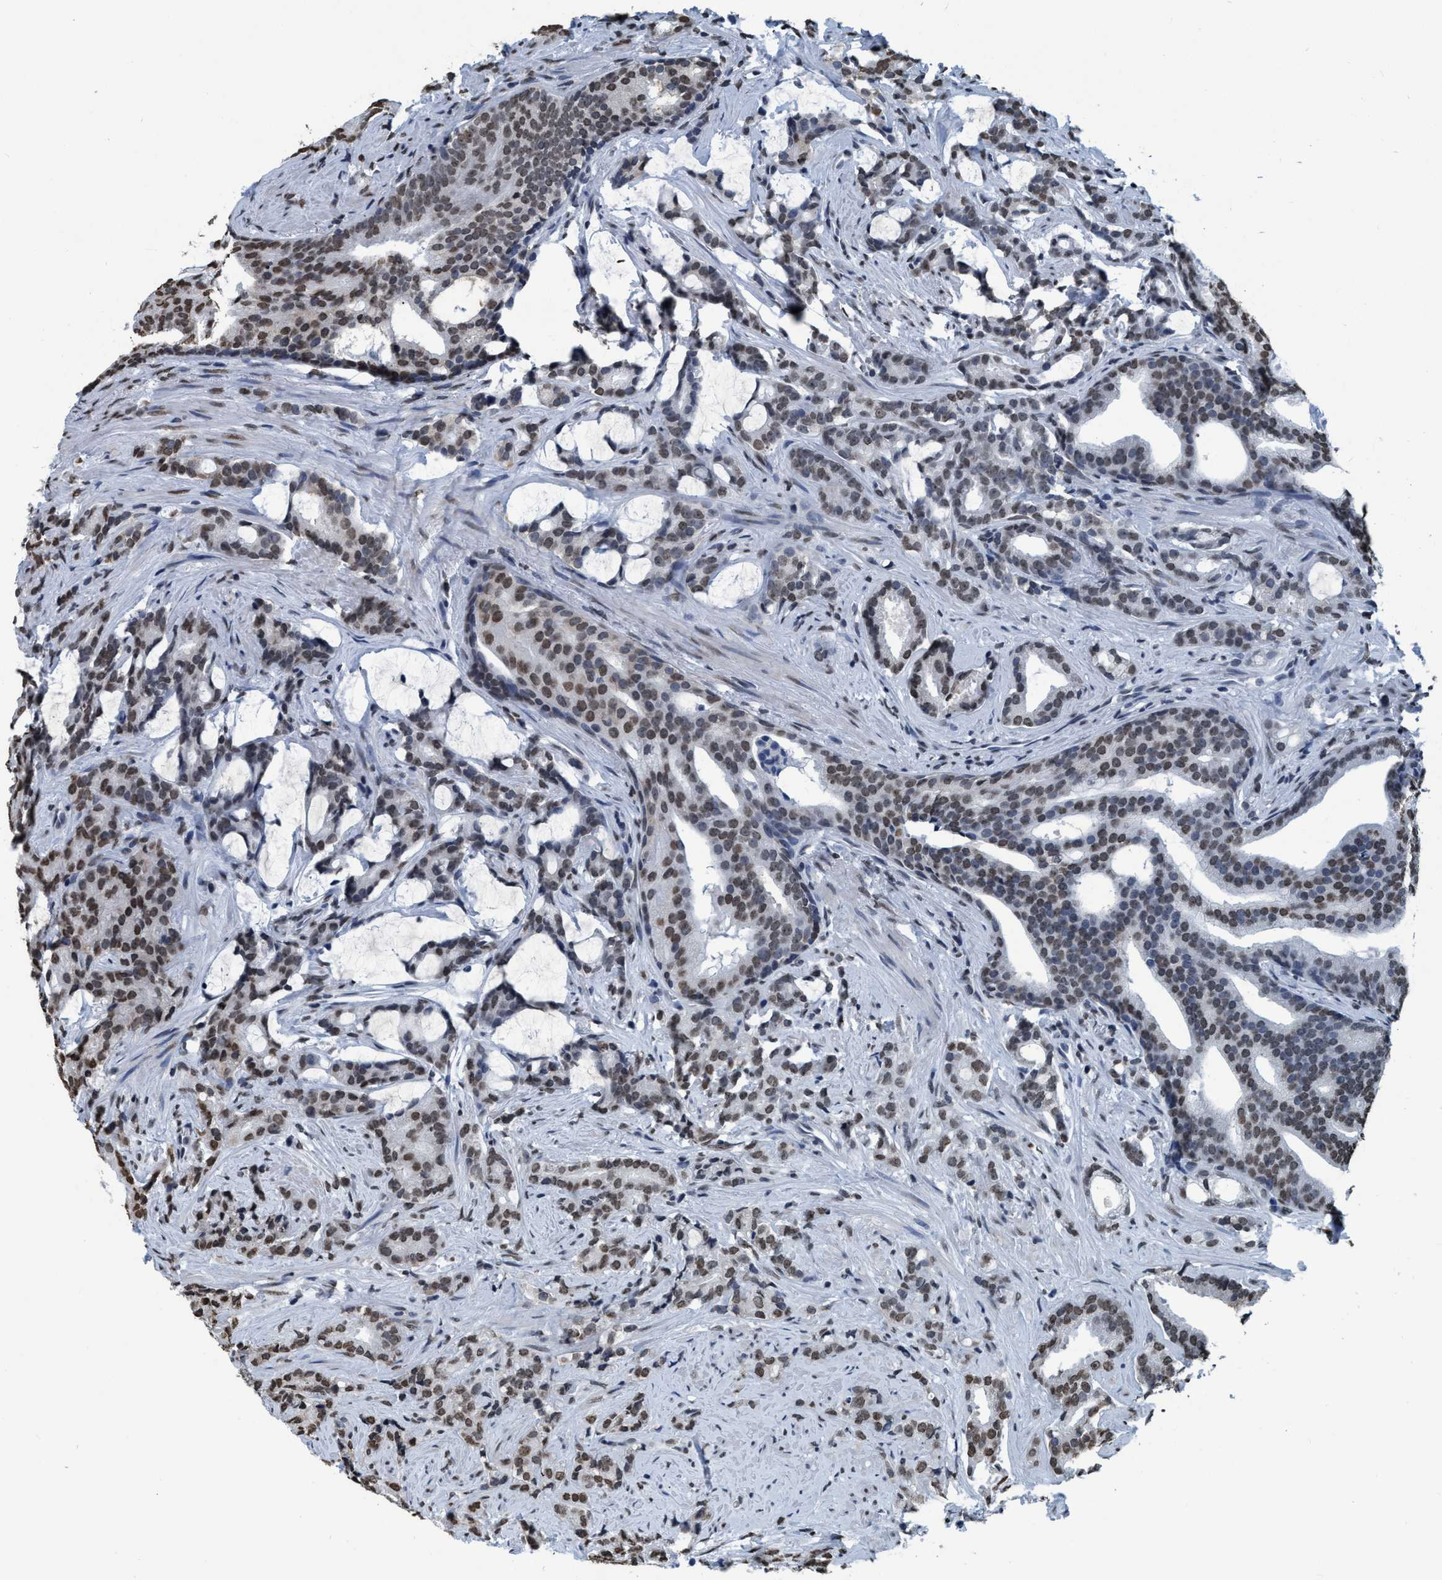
{"staining": {"intensity": "moderate", "quantity": ">75%", "location": "nuclear"}, "tissue": "prostate cancer", "cell_type": "Tumor cells", "image_type": "cancer", "snomed": [{"axis": "morphology", "description": "Adenocarcinoma, Low grade"}, {"axis": "topography", "description": "Prostate"}], "caption": "A brown stain labels moderate nuclear staining of a protein in low-grade adenocarcinoma (prostate) tumor cells.", "gene": "CCNE2", "patient": {"sex": "male", "age": 58}}